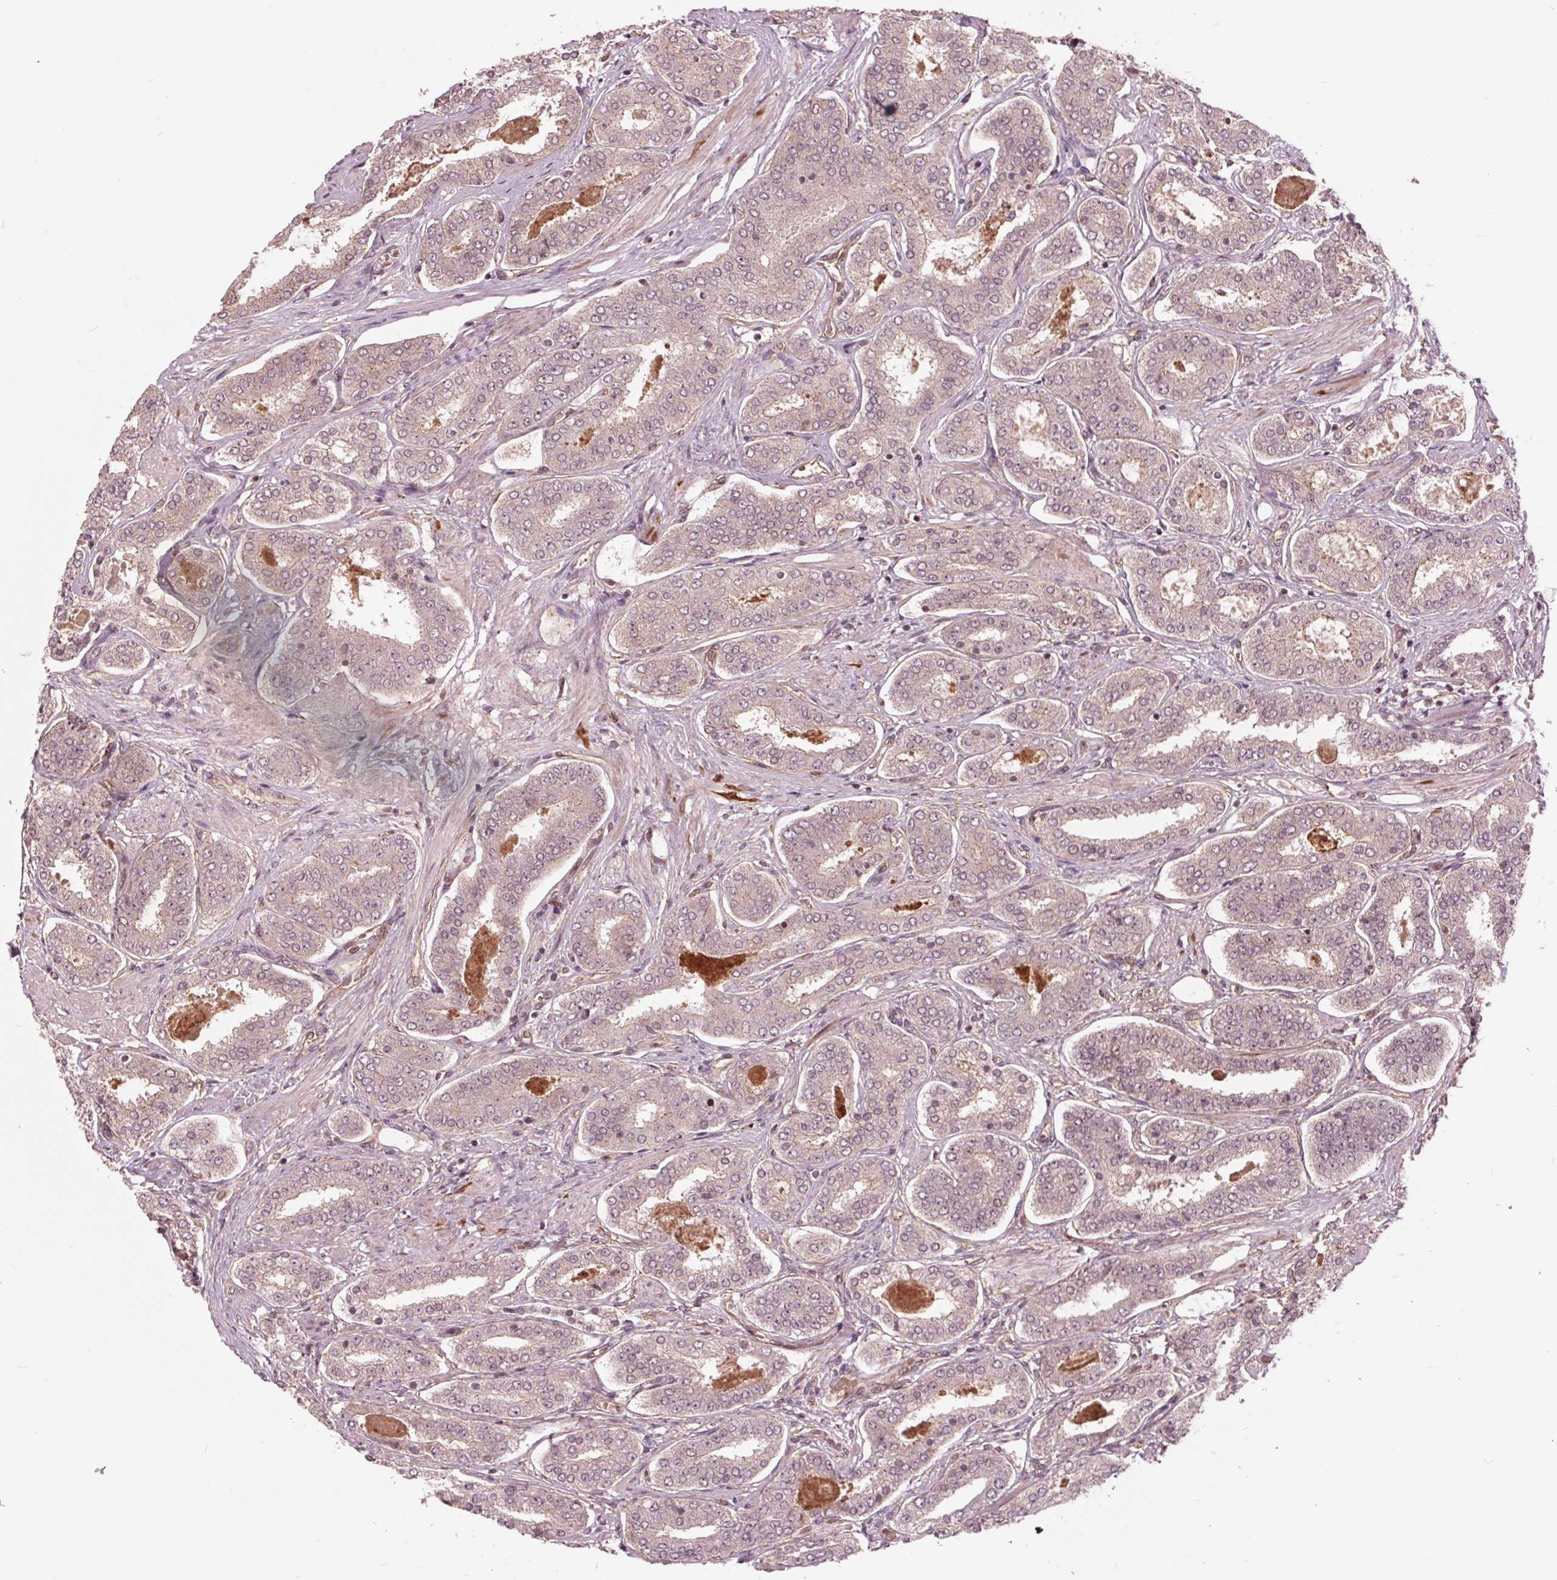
{"staining": {"intensity": "negative", "quantity": "none", "location": "none"}, "tissue": "prostate cancer", "cell_type": "Tumor cells", "image_type": "cancer", "snomed": [{"axis": "morphology", "description": "Adenocarcinoma, High grade"}, {"axis": "topography", "description": "Prostate"}], "caption": "The IHC histopathology image has no significant staining in tumor cells of prostate cancer tissue. (Brightfield microscopy of DAB immunohistochemistry at high magnification).", "gene": "BTBD1", "patient": {"sex": "male", "age": 63}}